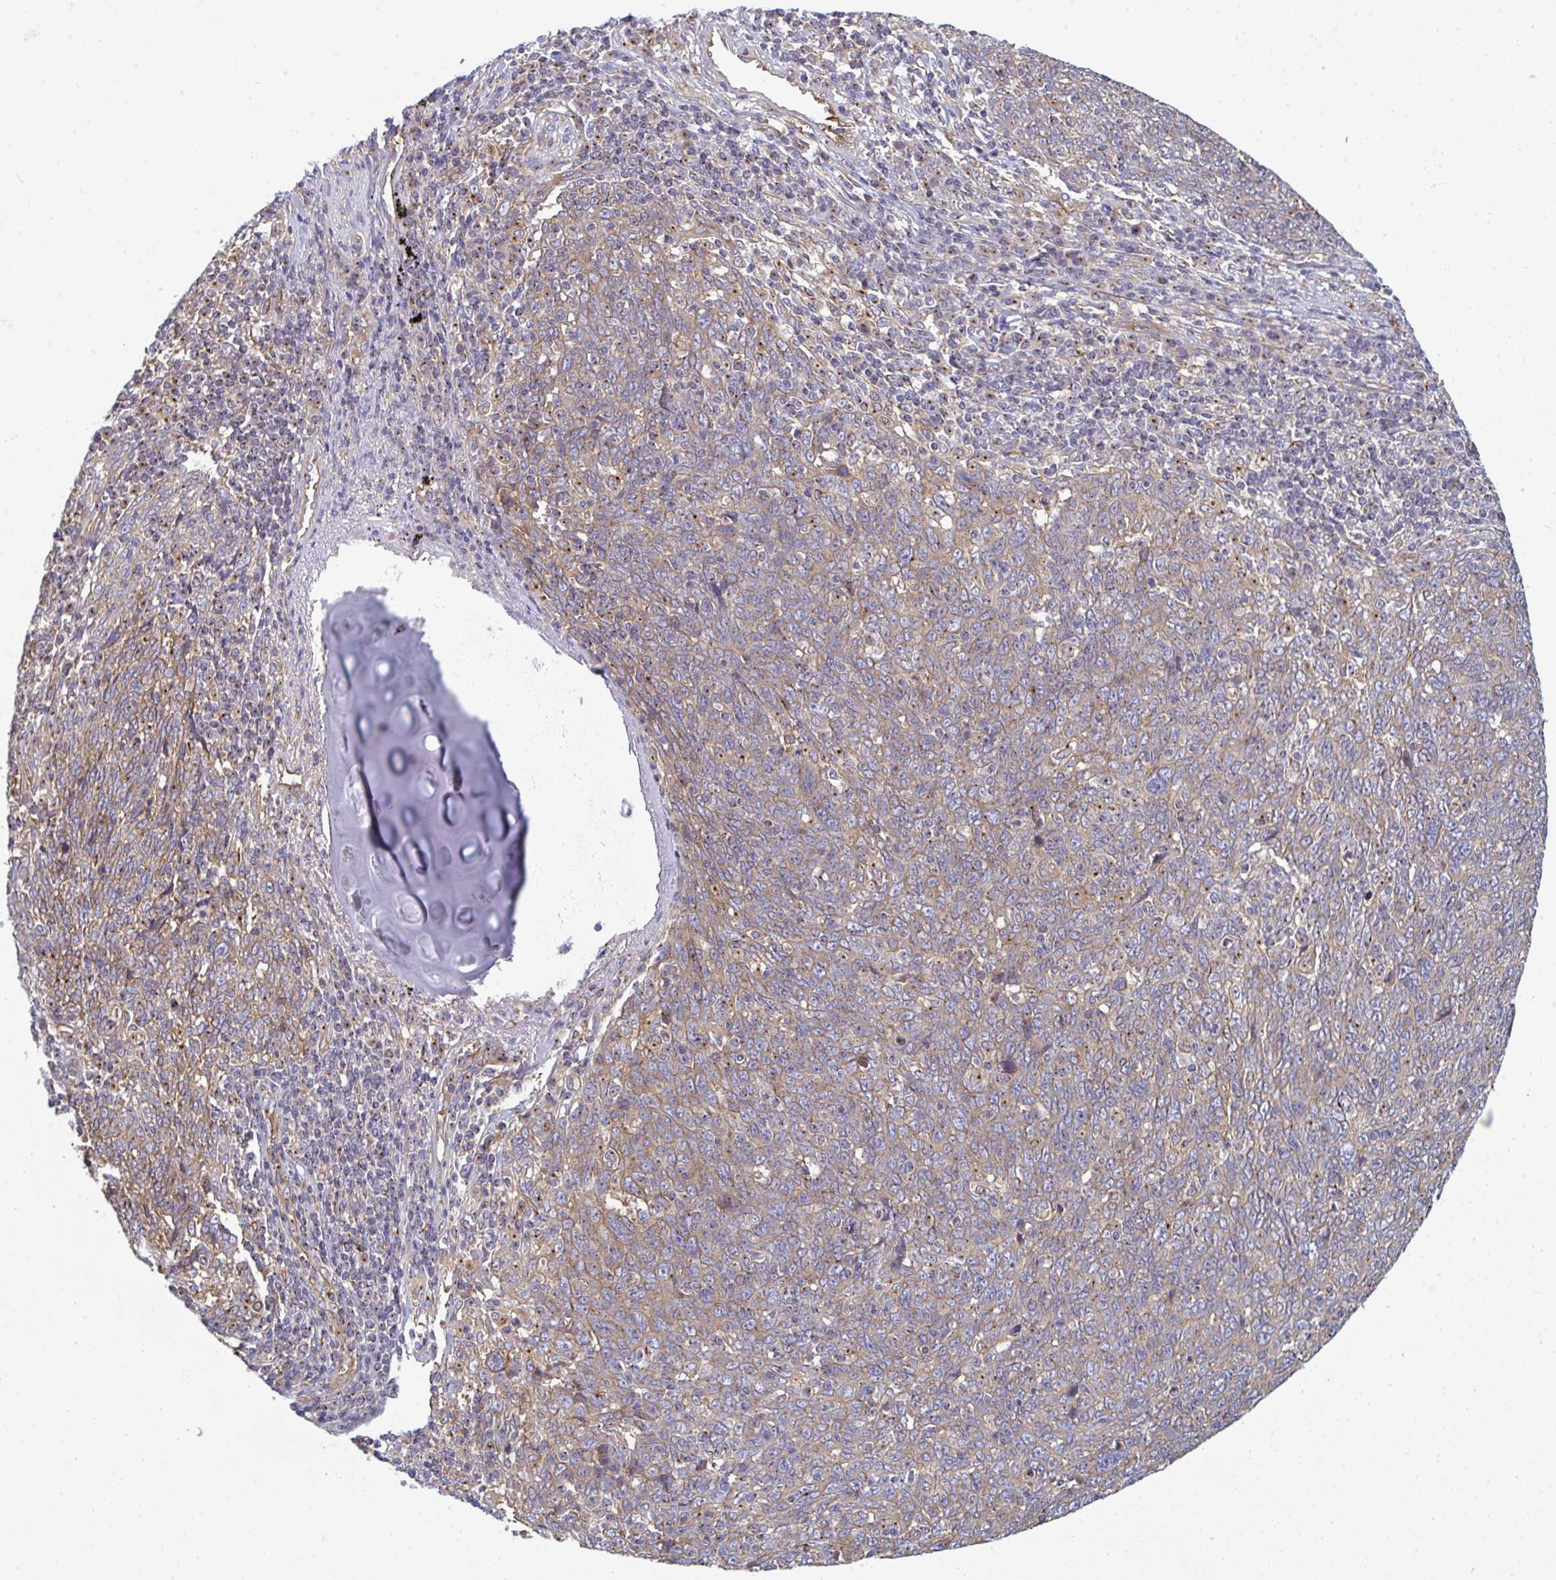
{"staining": {"intensity": "weak", "quantity": "<25%", "location": "cytoplasmic/membranous"}, "tissue": "lung cancer", "cell_type": "Tumor cells", "image_type": "cancer", "snomed": [{"axis": "morphology", "description": "Squamous cell carcinoma, NOS"}, {"axis": "topography", "description": "Lung"}], "caption": "Tumor cells show no significant expression in lung cancer (squamous cell carcinoma). (DAB IHC, high magnification).", "gene": "DYNC1I2", "patient": {"sex": "female", "age": 72}}